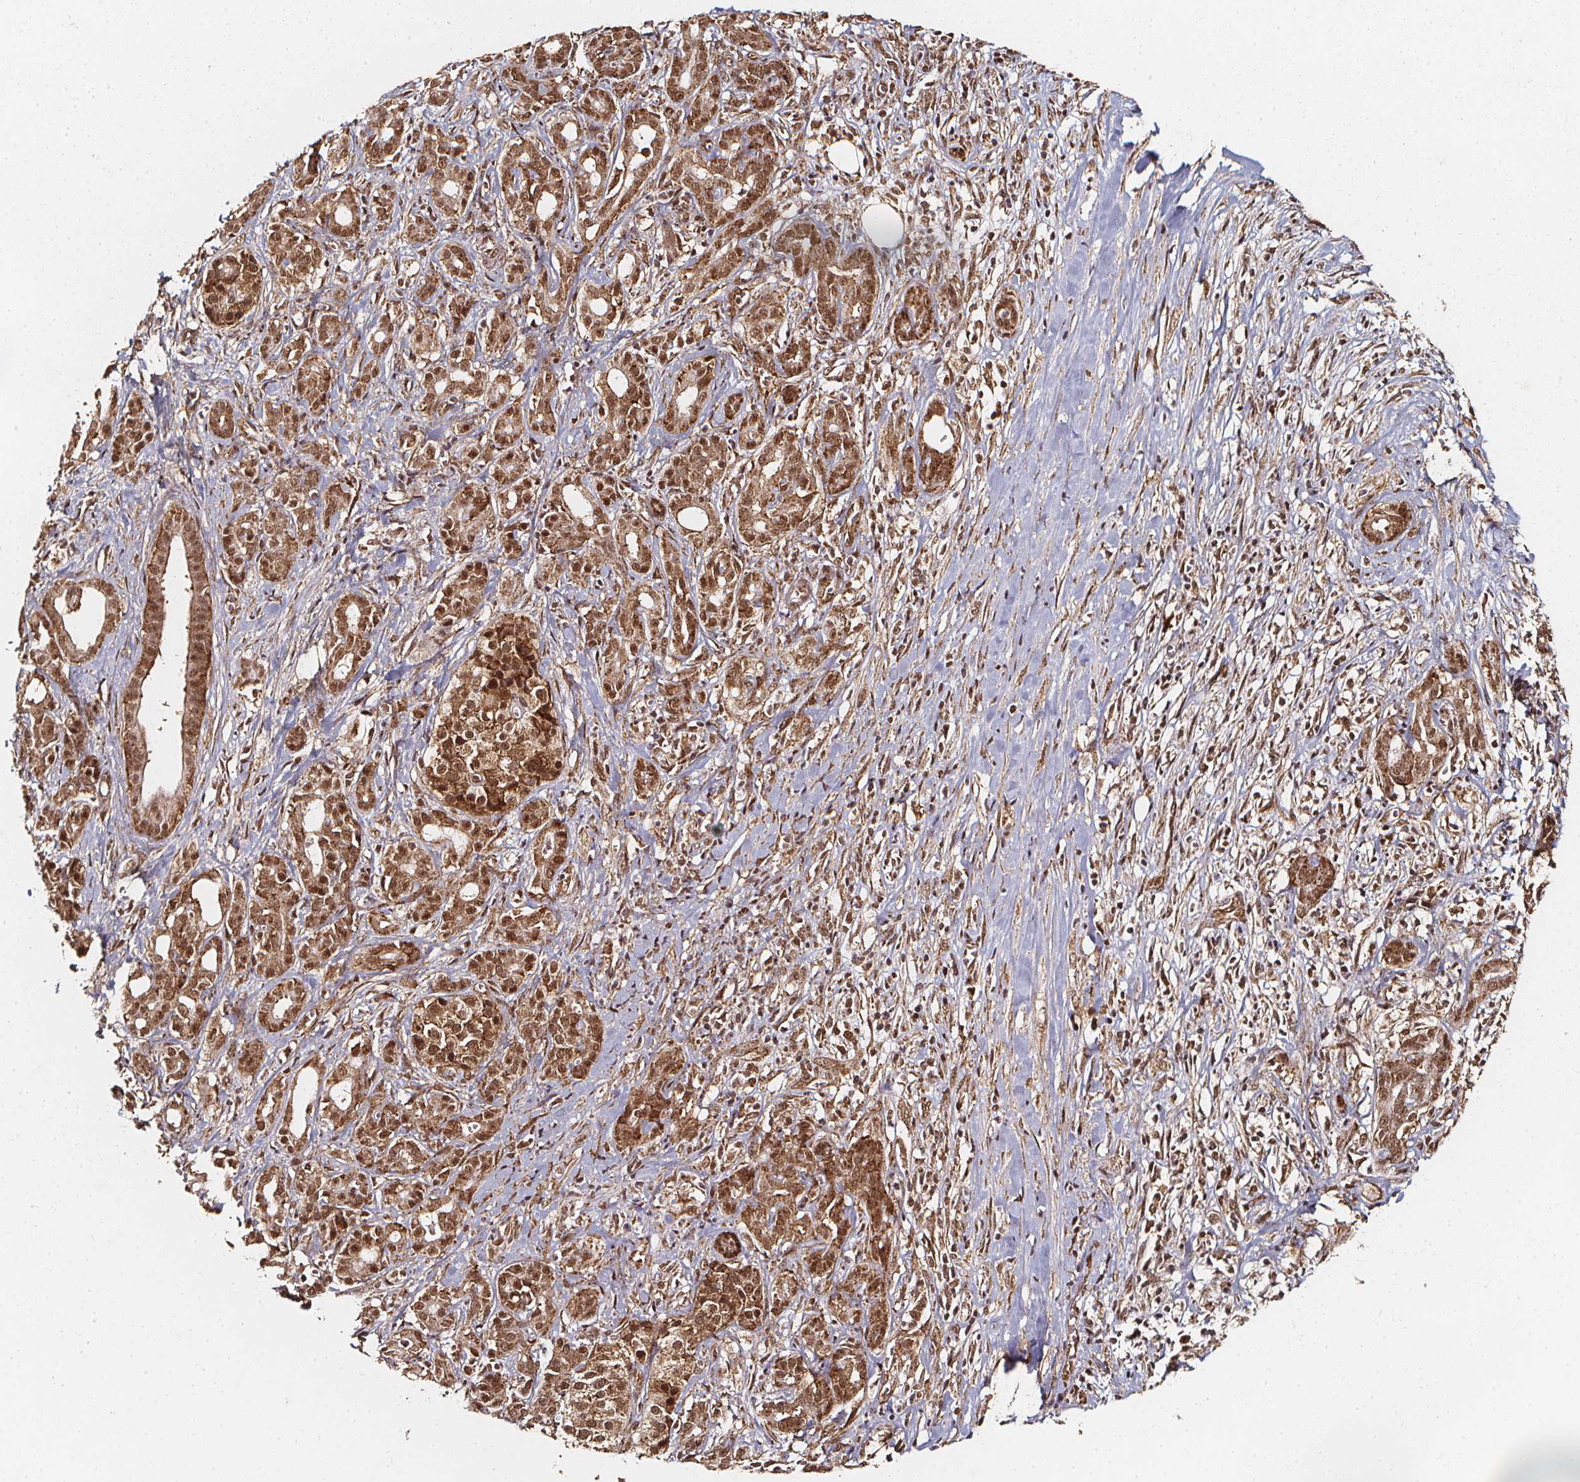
{"staining": {"intensity": "strong", "quantity": ">75%", "location": "cytoplasmic/membranous,nuclear"}, "tissue": "pancreatic cancer", "cell_type": "Tumor cells", "image_type": "cancer", "snomed": [{"axis": "morphology", "description": "Adenocarcinoma, NOS"}, {"axis": "topography", "description": "Pancreas"}], "caption": "Tumor cells demonstrate strong cytoplasmic/membranous and nuclear expression in about >75% of cells in pancreatic cancer (adenocarcinoma). The protein is stained brown, and the nuclei are stained in blue (DAB (3,3'-diaminobenzidine) IHC with brightfield microscopy, high magnification).", "gene": "SMN1", "patient": {"sex": "male", "age": 61}}